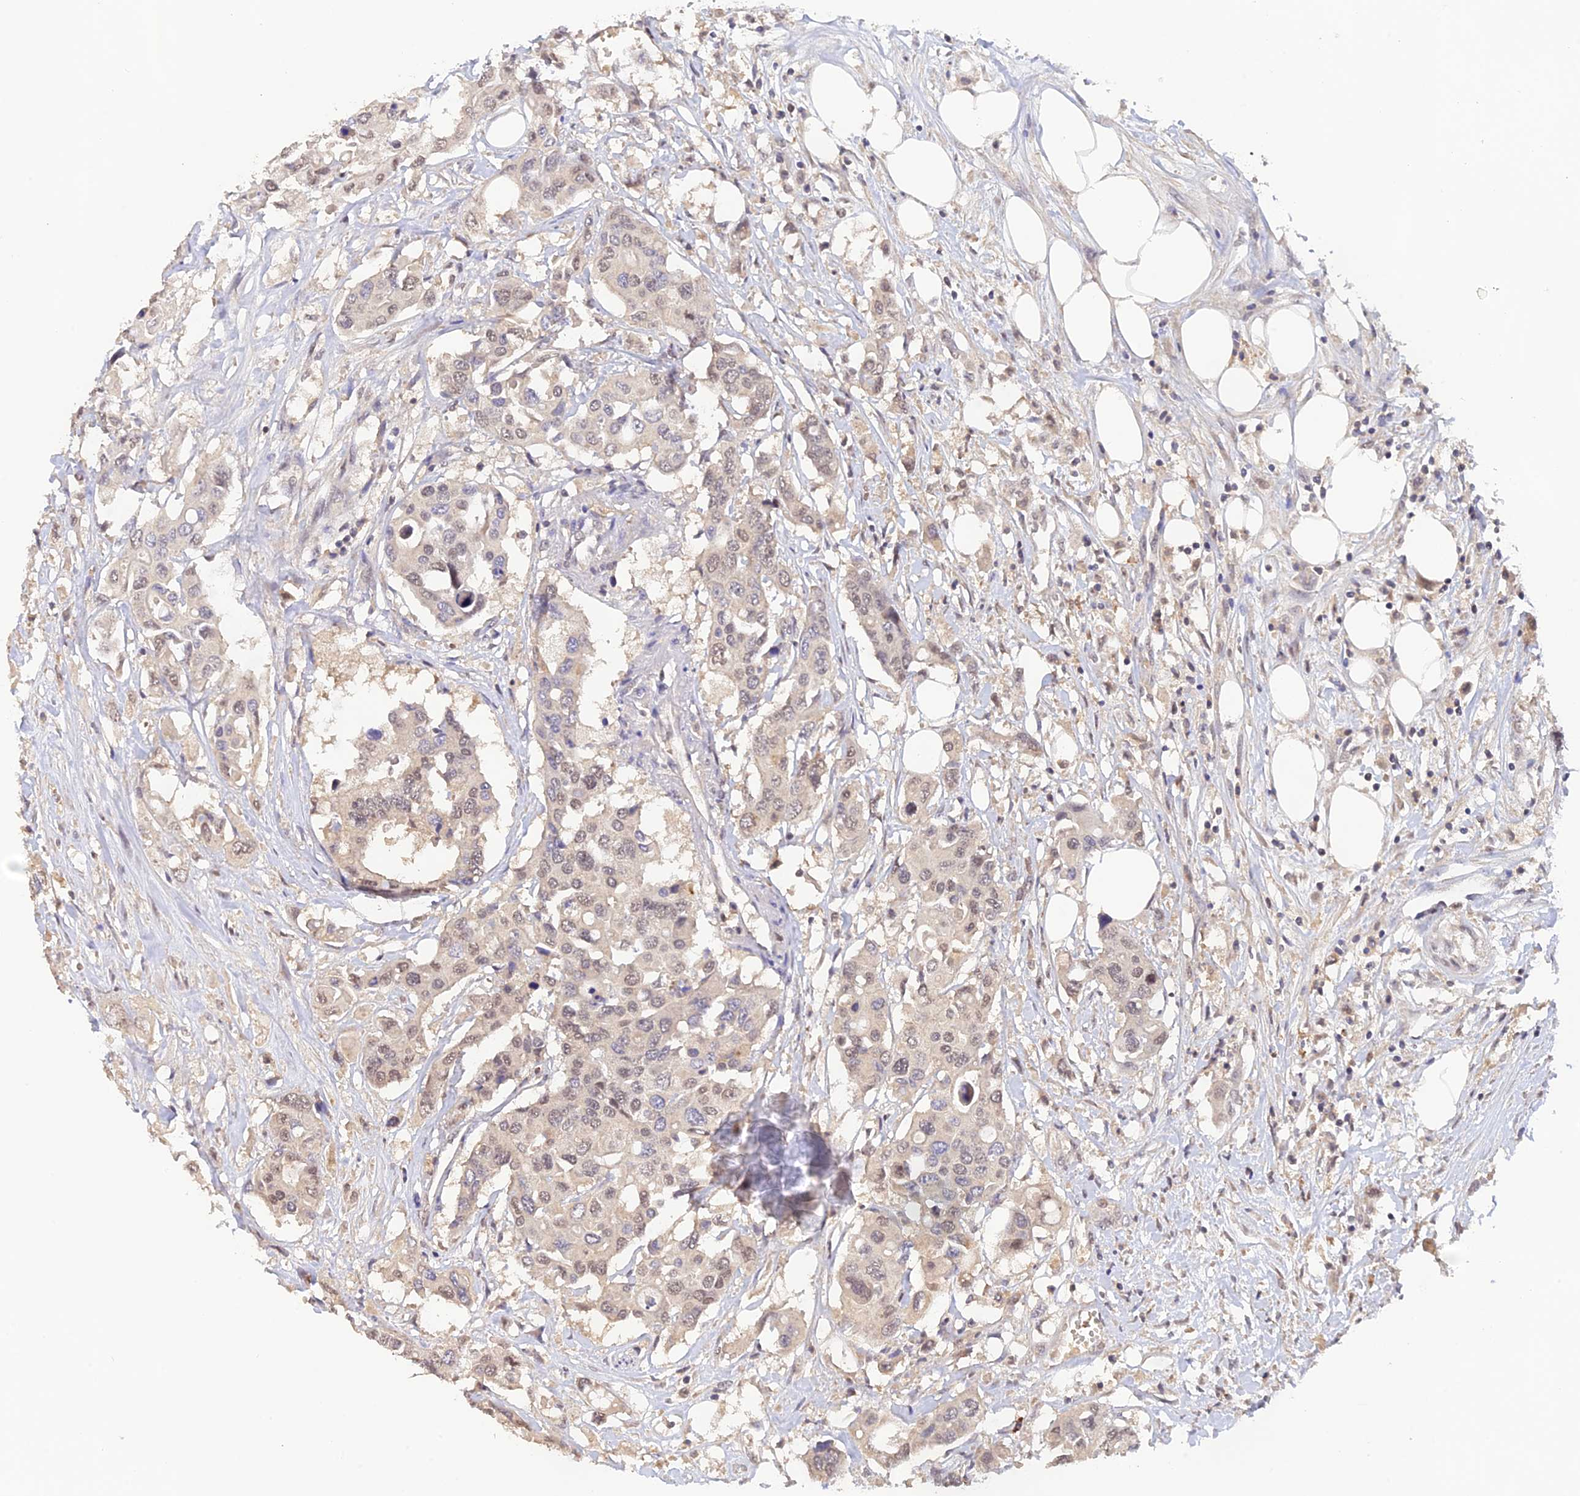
{"staining": {"intensity": "negative", "quantity": "none", "location": "none"}, "tissue": "colorectal cancer", "cell_type": "Tumor cells", "image_type": "cancer", "snomed": [{"axis": "morphology", "description": "Adenocarcinoma, NOS"}, {"axis": "topography", "description": "Colon"}], "caption": "Tumor cells are negative for protein expression in human colorectal cancer (adenocarcinoma).", "gene": "ZNF436", "patient": {"sex": "male", "age": 77}}